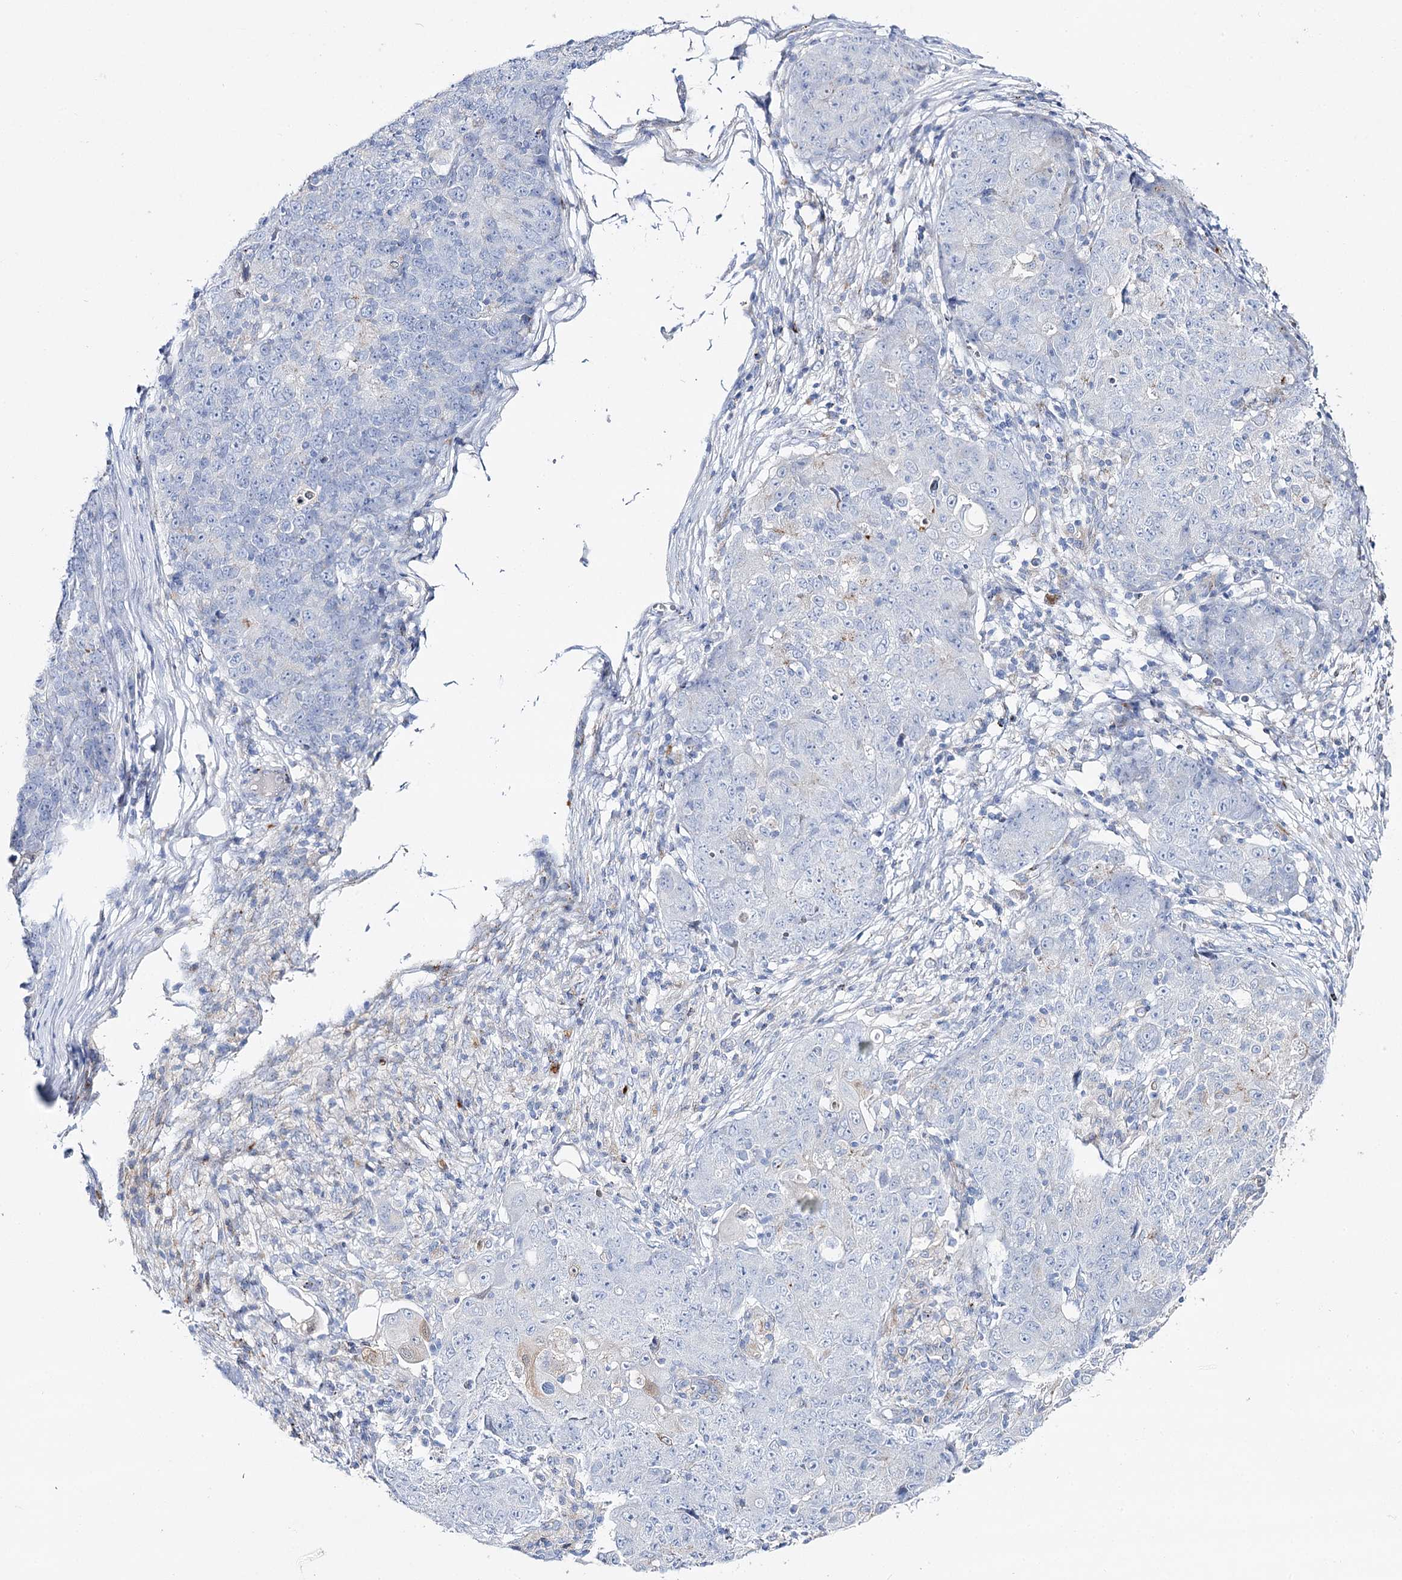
{"staining": {"intensity": "negative", "quantity": "none", "location": "none"}, "tissue": "ovarian cancer", "cell_type": "Tumor cells", "image_type": "cancer", "snomed": [{"axis": "morphology", "description": "Carcinoma, endometroid"}, {"axis": "topography", "description": "Ovary"}], "caption": "IHC histopathology image of ovarian endometroid carcinoma stained for a protein (brown), which reveals no expression in tumor cells.", "gene": "SLC3A1", "patient": {"sex": "female", "age": 42}}